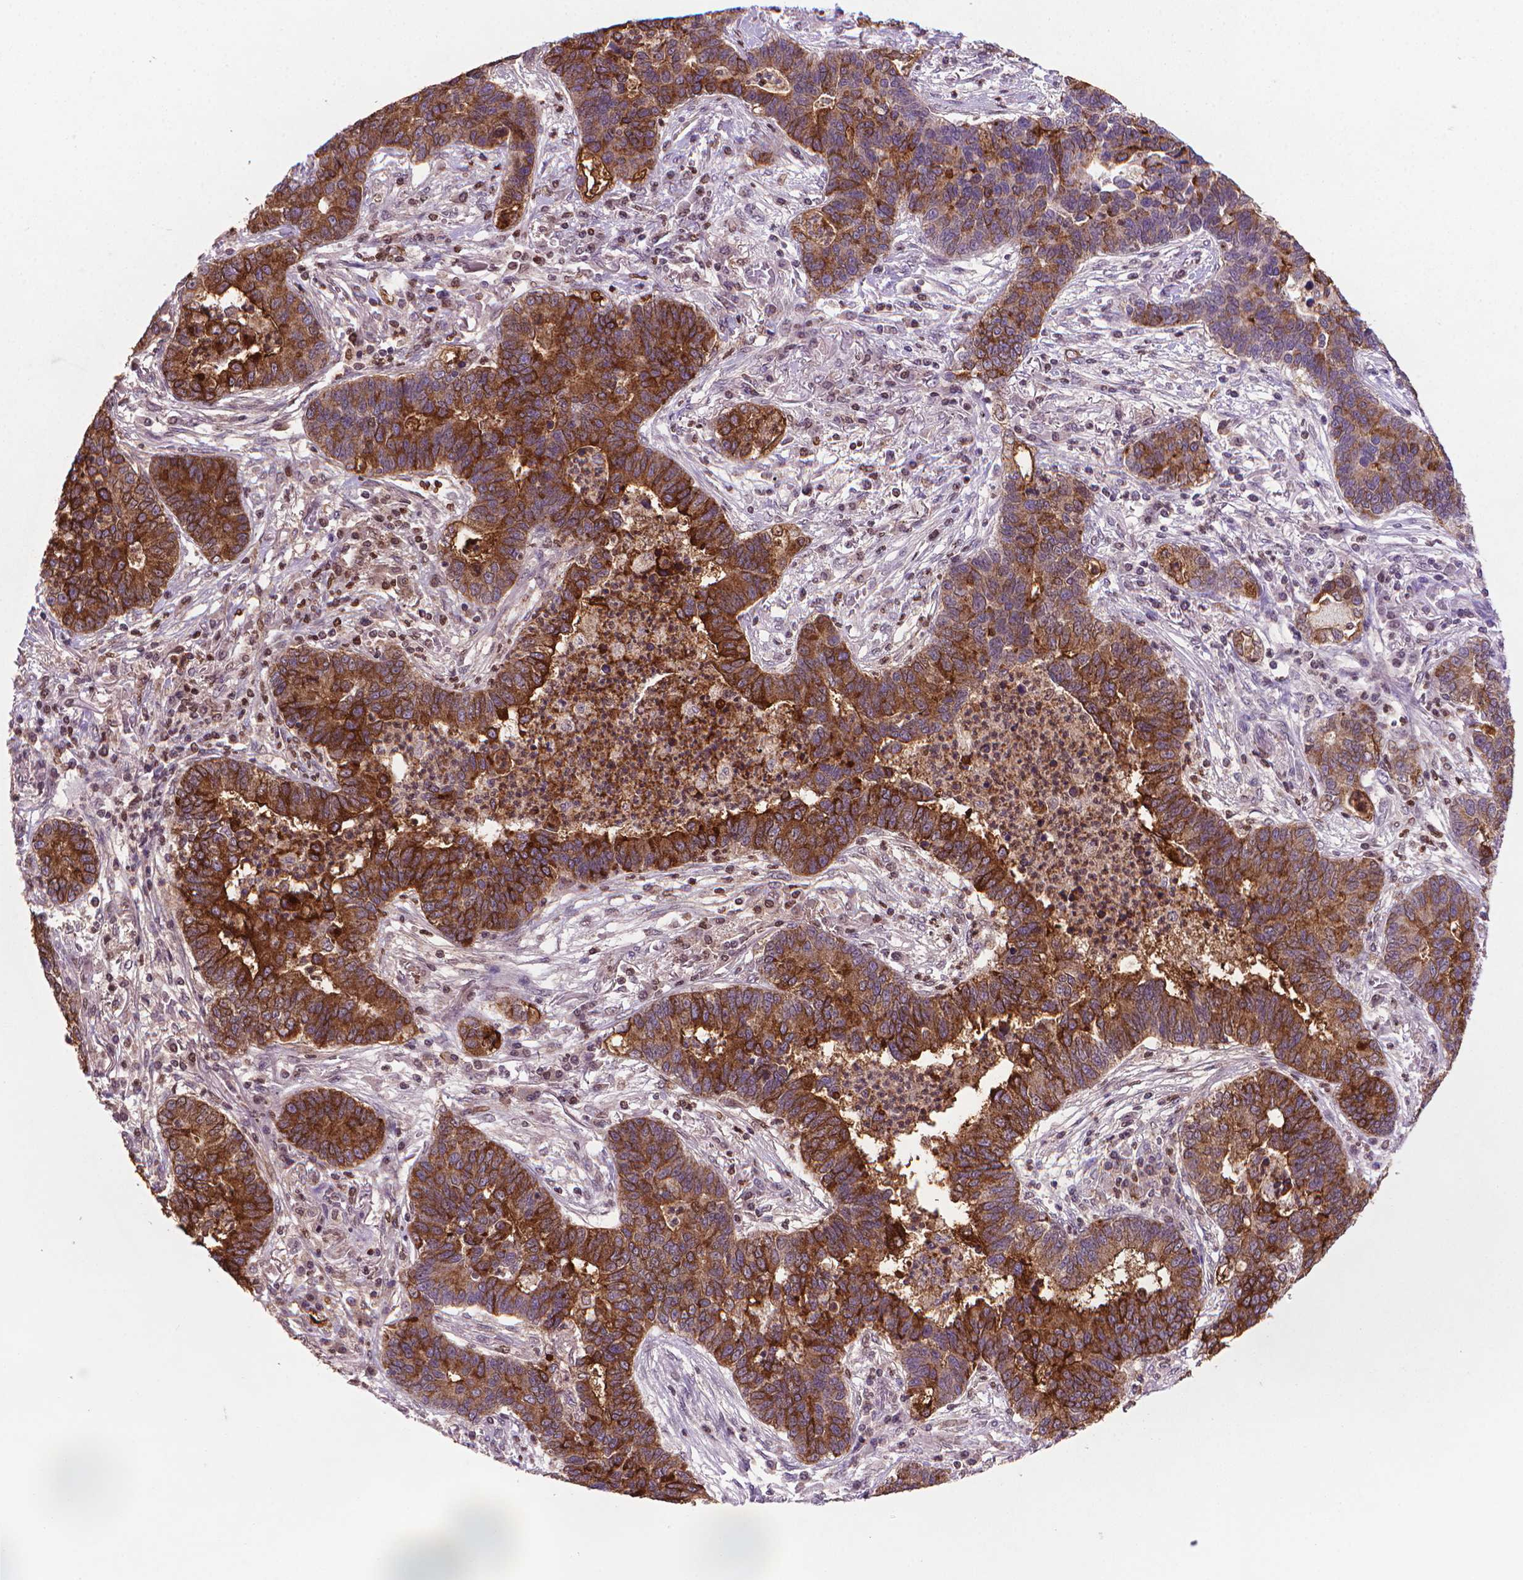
{"staining": {"intensity": "strong", "quantity": ">75%", "location": "cytoplasmic/membranous"}, "tissue": "lung cancer", "cell_type": "Tumor cells", "image_type": "cancer", "snomed": [{"axis": "morphology", "description": "Adenocarcinoma, NOS"}, {"axis": "topography", "description": "Lung"}], "caption": "Lung adenocarcinoma tissue shows strong cytoplasmic/membranous positivity in about >75% of tumor cells (DAB (3,3'-diaminobenzidine) IHC, brown staining for protein, blue staining for nuclei).", "gene": "MUC1", "patient": {"sex": "female", "age": 57}}